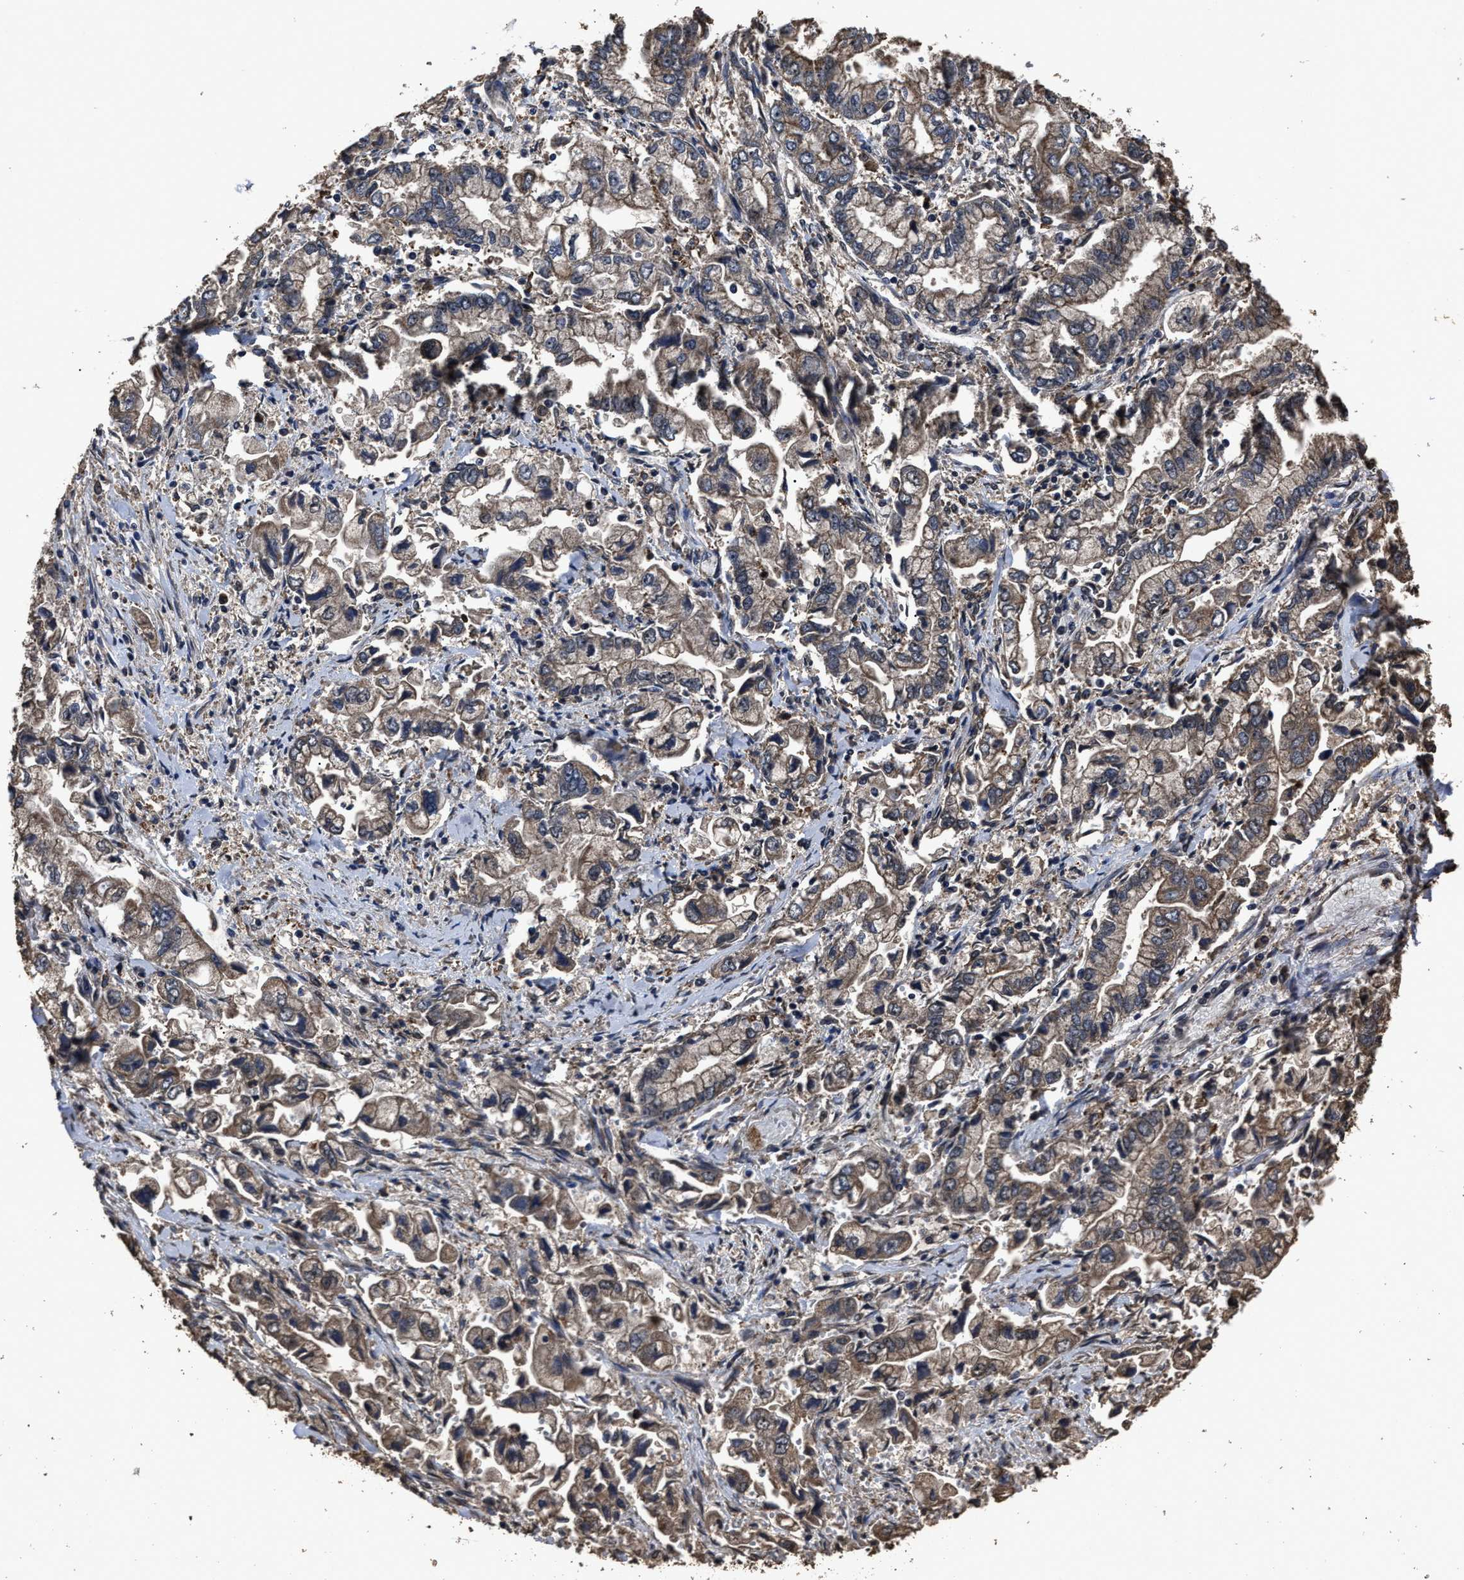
{"staining": {"intensity": "weak", "quantity": ">75%", "location": "cytoplasmic/membranous"}, "tissue": "stomach cancer", "cell_type": "Tumor cells", "image_type": "cancer", "snomed": [{"axis": "morphology", "description": "Normal tissue, NOS"}, {"axis": "morphology", "description": "Adenocarcinoma, NOS"}, {"axis": "topography", "description": "Stomach"}], "caption": "Brown immunohistochemical staining in human stomach cancer (adenocarcinoma) exhibits weak cytoplasmic/membranous positivity in approximately >75% of tumor cells.", "gene": "RSBN1L", "patient": {"sex": "male", "age": 62}}